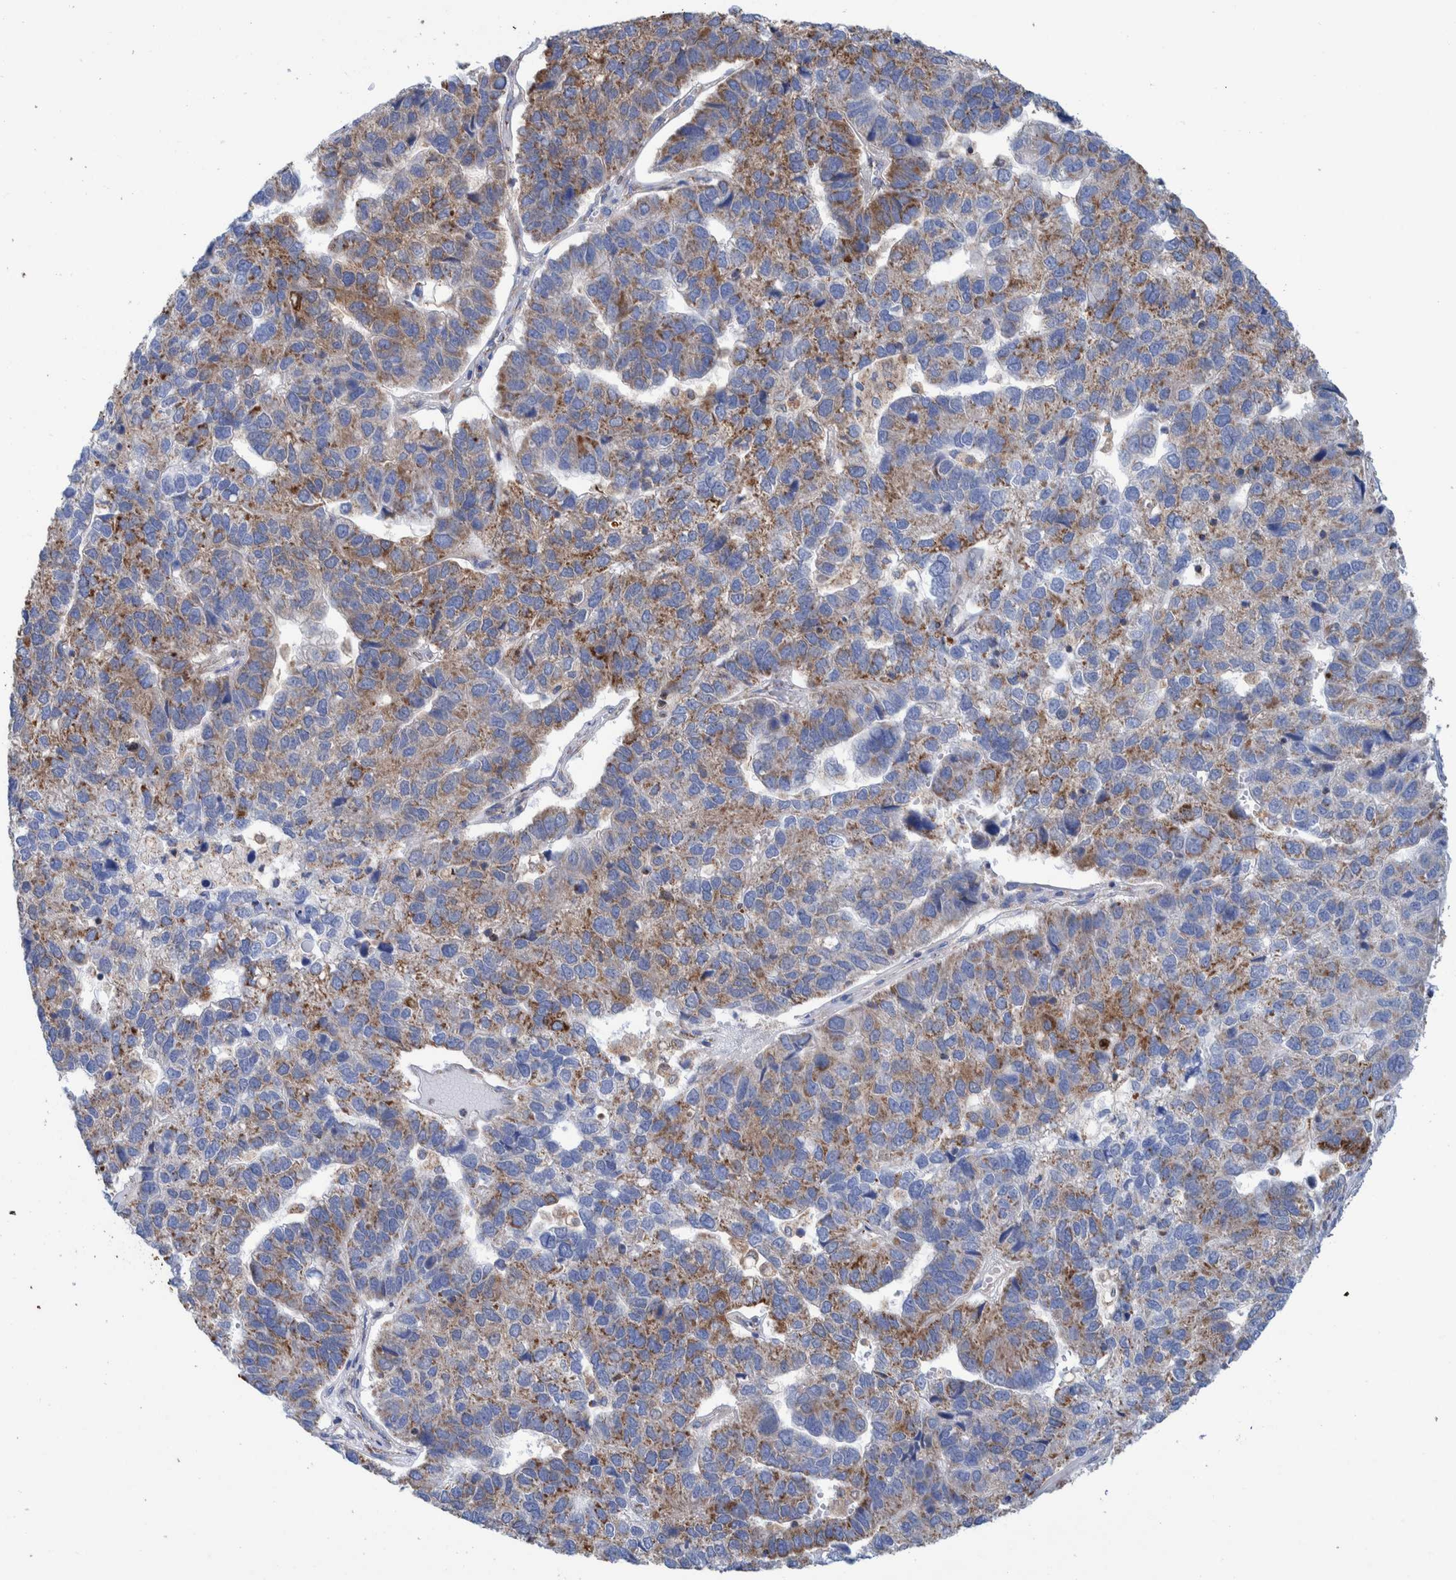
{"staining": {"intensity": "moderate", "quantity": "25%-75%", "location": "cytoplasmic/membranous"}, "tissue": "pancreatic cancer", "cell_type": "Tumor cells", "image_type": "cancer", "snomed": [{"axis": "morphology", "description": "Adenocarcinoma, NOS"}, {"axis": "topography", "description": "Pancreas"}], "caption": "High-power microscopy captured an IHC photomicrograph of adenocarcinoma (pancreatic), revealing moderate cytoplasmic/membranous expression in about 25%-75% of tumor cells.", "gene": "DECR1", "patient": {"sex": "female", "age": 61}}